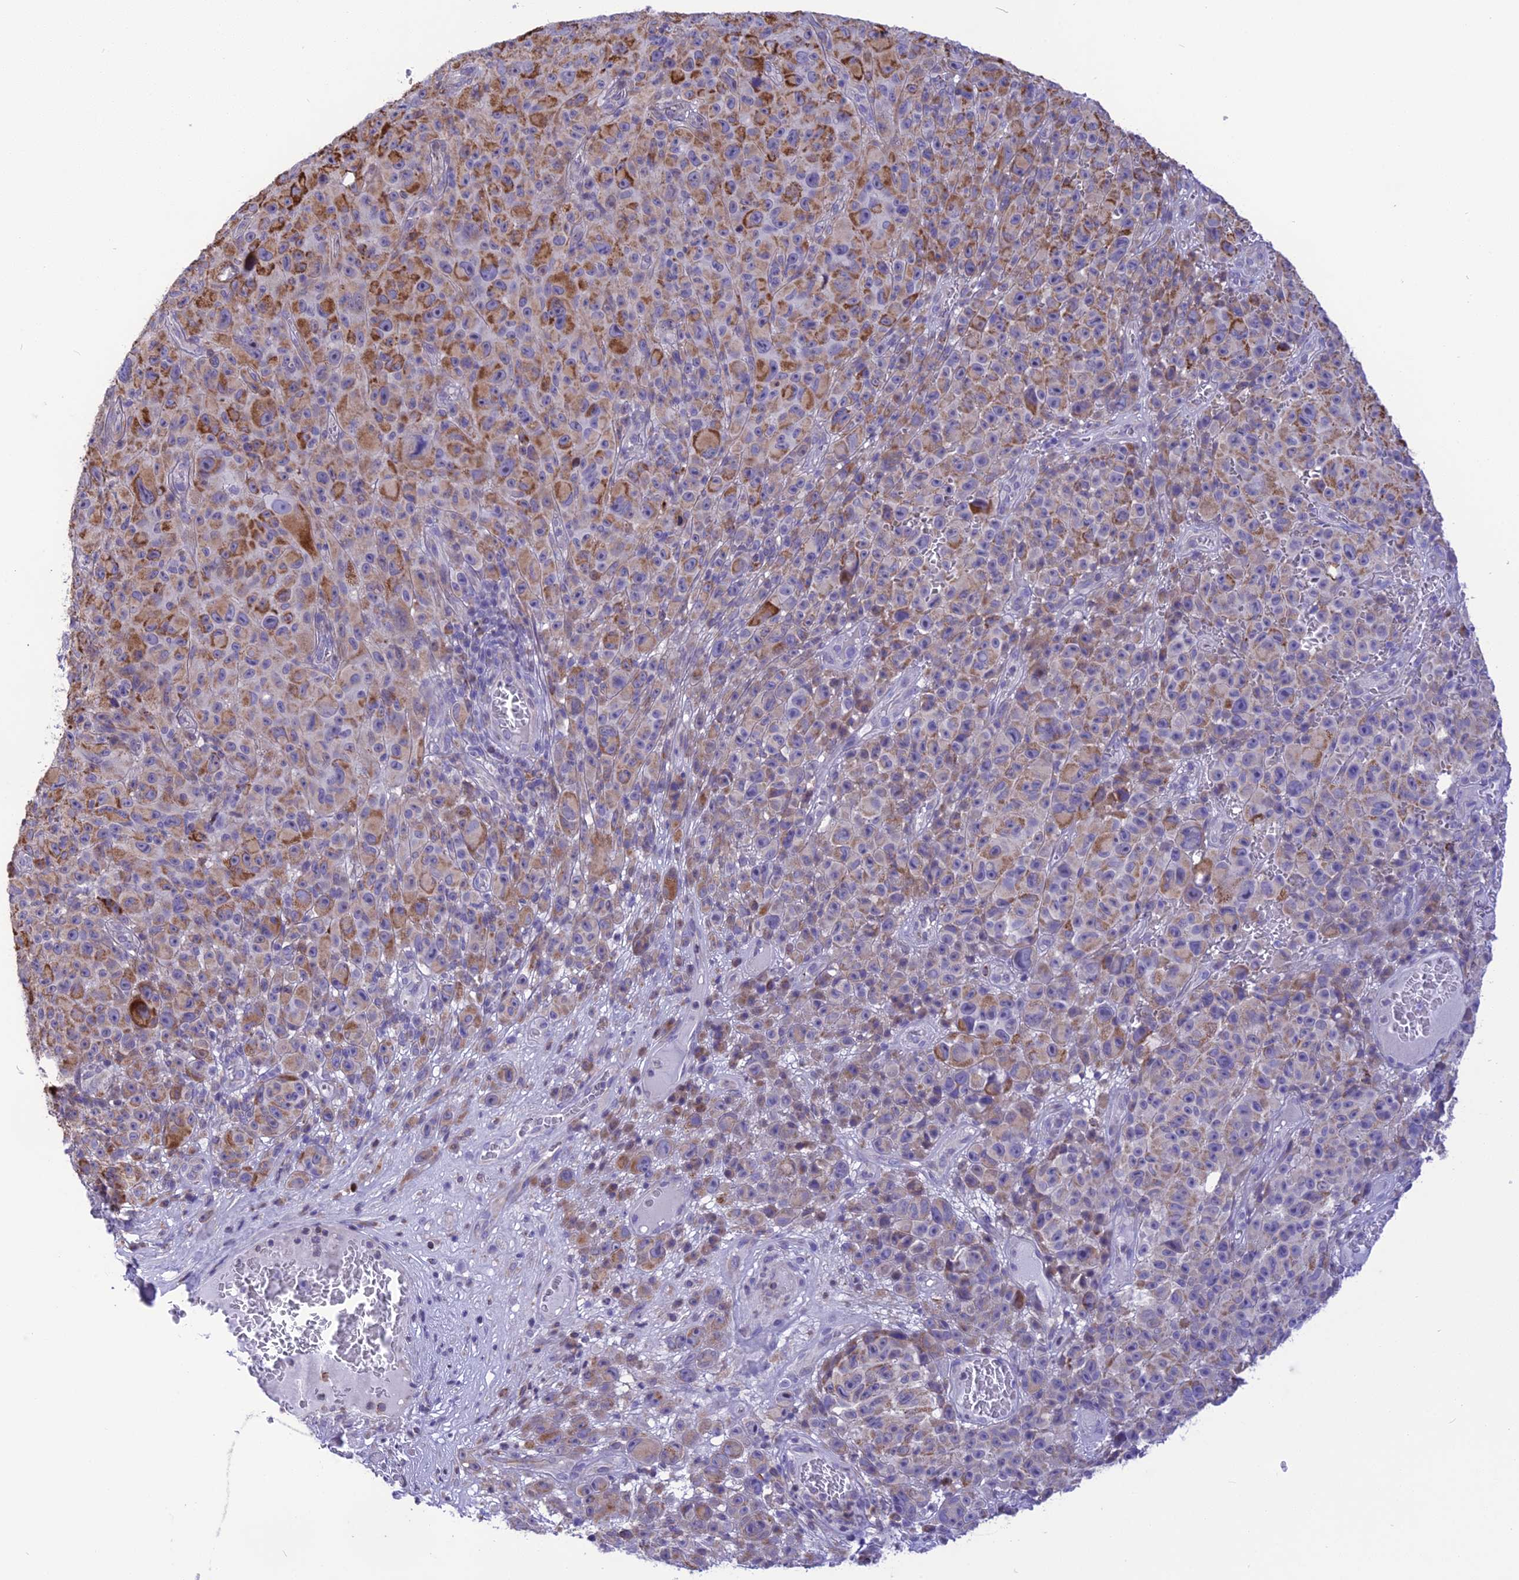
{"staining": {"intensity": "moderate", "quantity": "25%-75%", "location": "cytoplasmic/membranous"}, "tissue": "melanoma", "cell_type": "Tumor cells", "image_type": "cancer", "snomed": [{"axis": "morphology", "description": "Malignant melanoma, NOS"}, {"axis": "topography", "description": "Skin"}], "caption": "Protein staining of melanoma tissue reveals moderate cytoplasmic/membranous staining in approximately 25%-75% of tumor cells.", "gene": "DOC2B", "patient": {"sex": "female", "age": 82}}